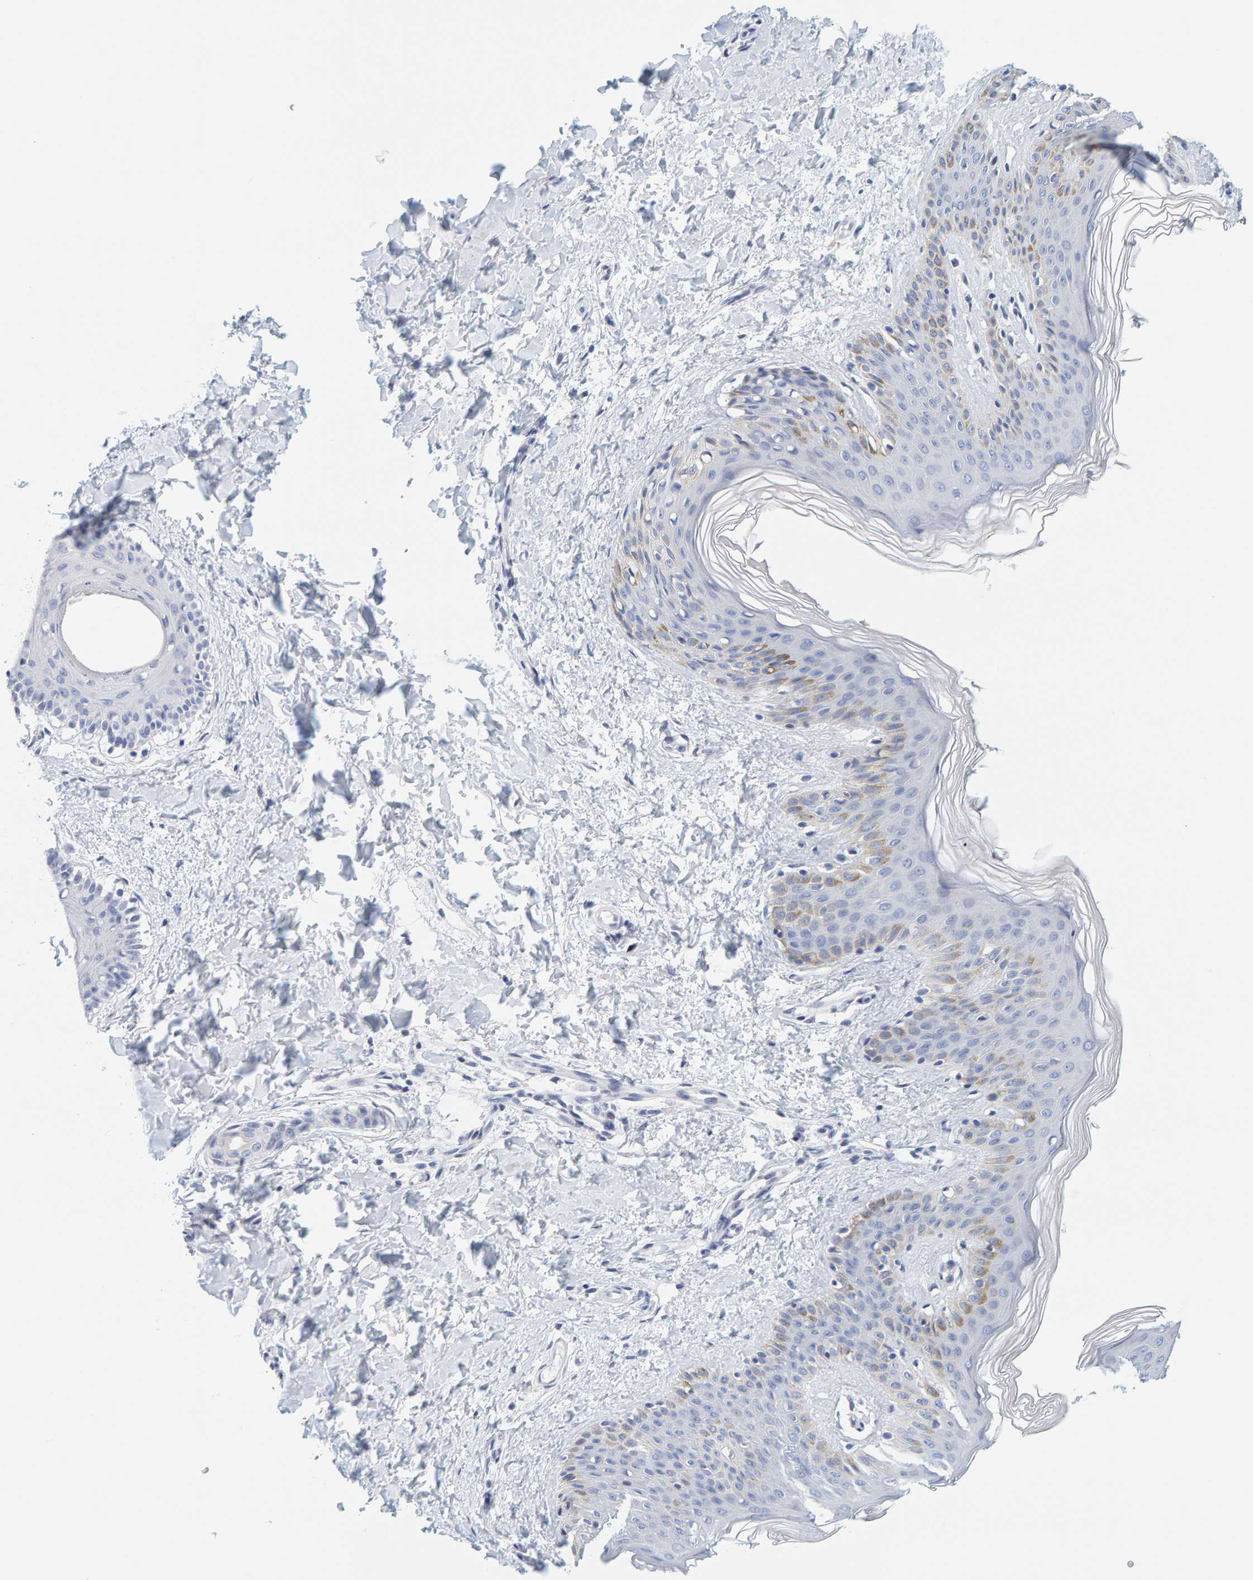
{"staining": {"intensity": "negative", "quantity": "none", "location": "none"}, "tissue": "skin", "cell_type": "Fibroblasts", "image_type": "normal", "snomed": [{"axis": "morphology", "description": "Normal tissue, NOS"}, {"axis": "morphology", "description": "Neoplasm, benign, NOS"}, {"axis": "topography", "description": "Skin"}, {"axis": "topography", "description": "Soft tissue"}], "caption": "A micrograph of skin stained for a protein exhibits no brown staining in fibroblasts. The staining was performed using DAB (3,3'-diaminobenzidine) to visualize the protein expression in brown, while the nuclei were stained in blue with hematoxylin (Magnification: 20x).", "gene": "MOG", "patient": {"sex": "male", "age": 26}}